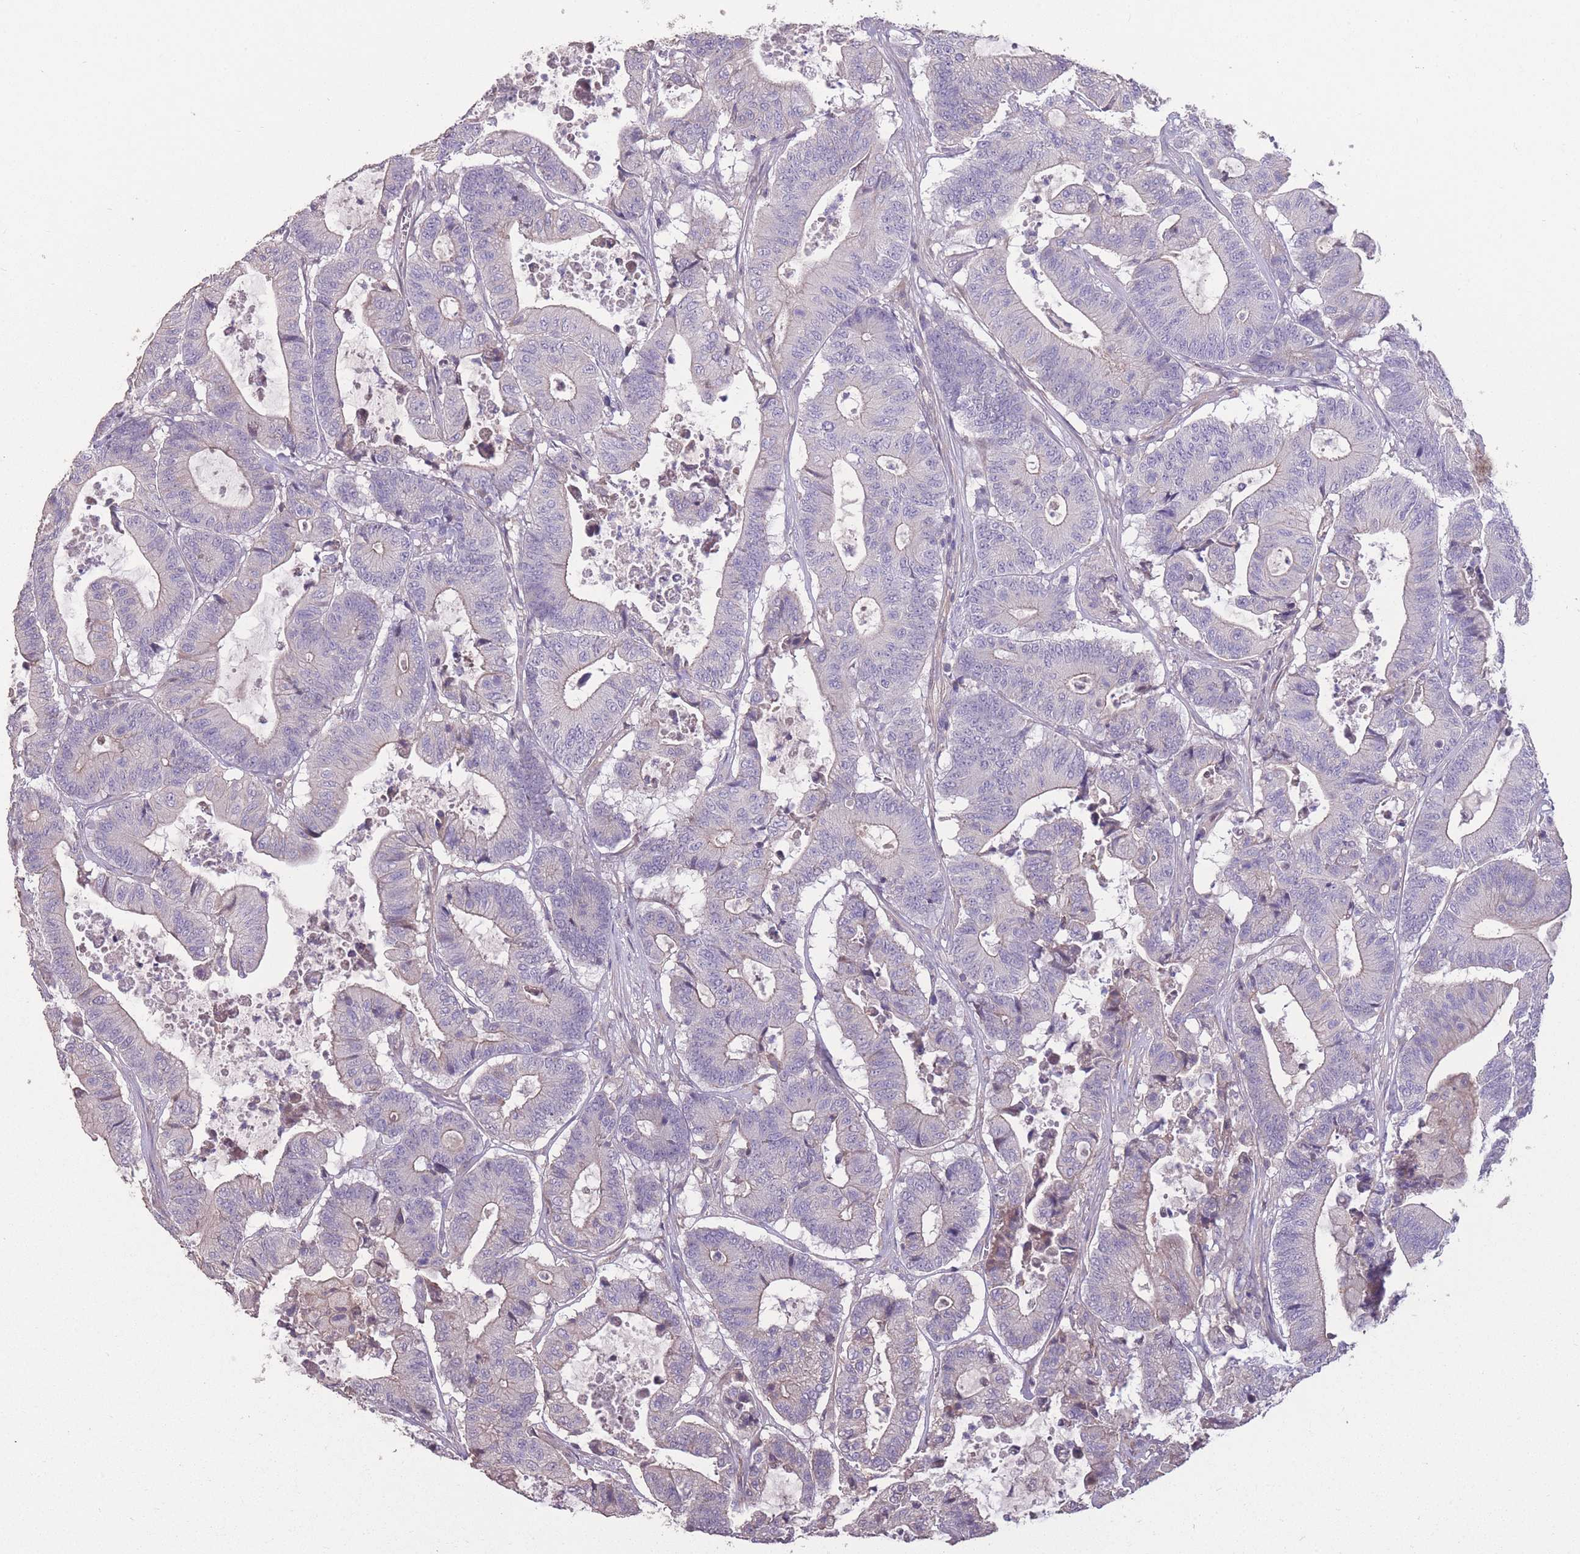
{"staining": {"intensity": "negative", "quantity": "none", "location": "none"}, "tissue": "colorectal cancer", "cell_type": "Tumor cells", "image_type": "cancer", "snomed": [{"axis": "morphology", "description": "Adenocarcinoma, NOS"}, {"axis": "topography", "description": "Colon"}], "caption": "Colorectal cancer was stained to show a protein in brown. There is no significant expression in tumor cells.", "gene": "RSPH10B", "patient": {"sex": "female", "age": 84}}